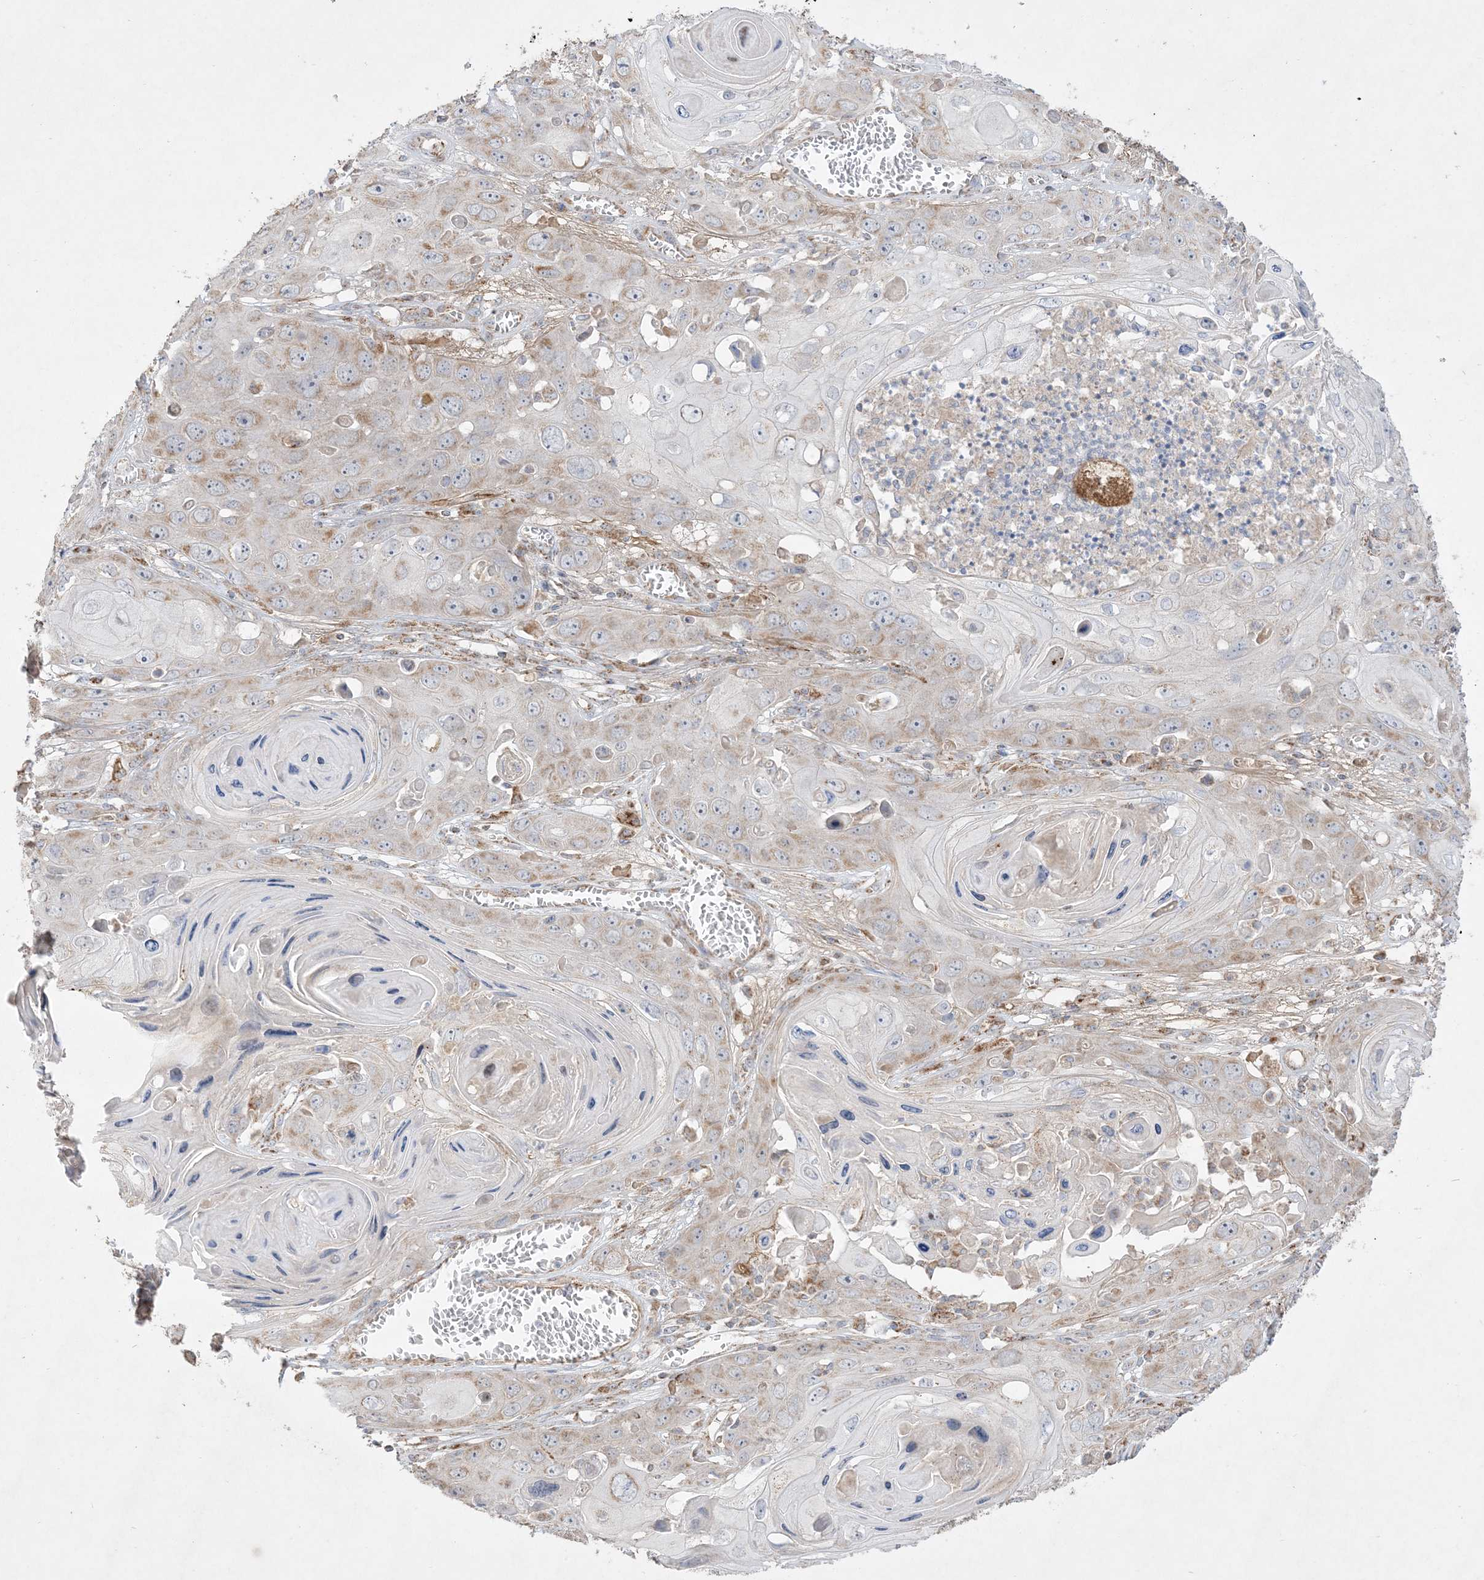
{"staining": {"intensity": "moderate", "quantity": "25%-75%", "location": "cytoplasmic/membranous"}, "tissue": "skin cancer", "cell_type": "Tumor cells", "image_type": "cancer", "snomed": [{"axis": "morphology", "description": "Squamous cell carcinoma, NOS"}, {"axis": "topography", "description": "Skin"}], "caption": "Tumor cells demonstrate medium levels of moderate cytoplasmic/membranous expression in about 25%-75% of cells in squamous cell carcinoma (skin). (Stains: DAB (3,3'-diaminobenzidine) in brown, nuclei in blue, Microscopy: brightfield microscopy at high magnification).", "gene": "NDUFAF3", "patient": {"sex": "male", "age": 55}}